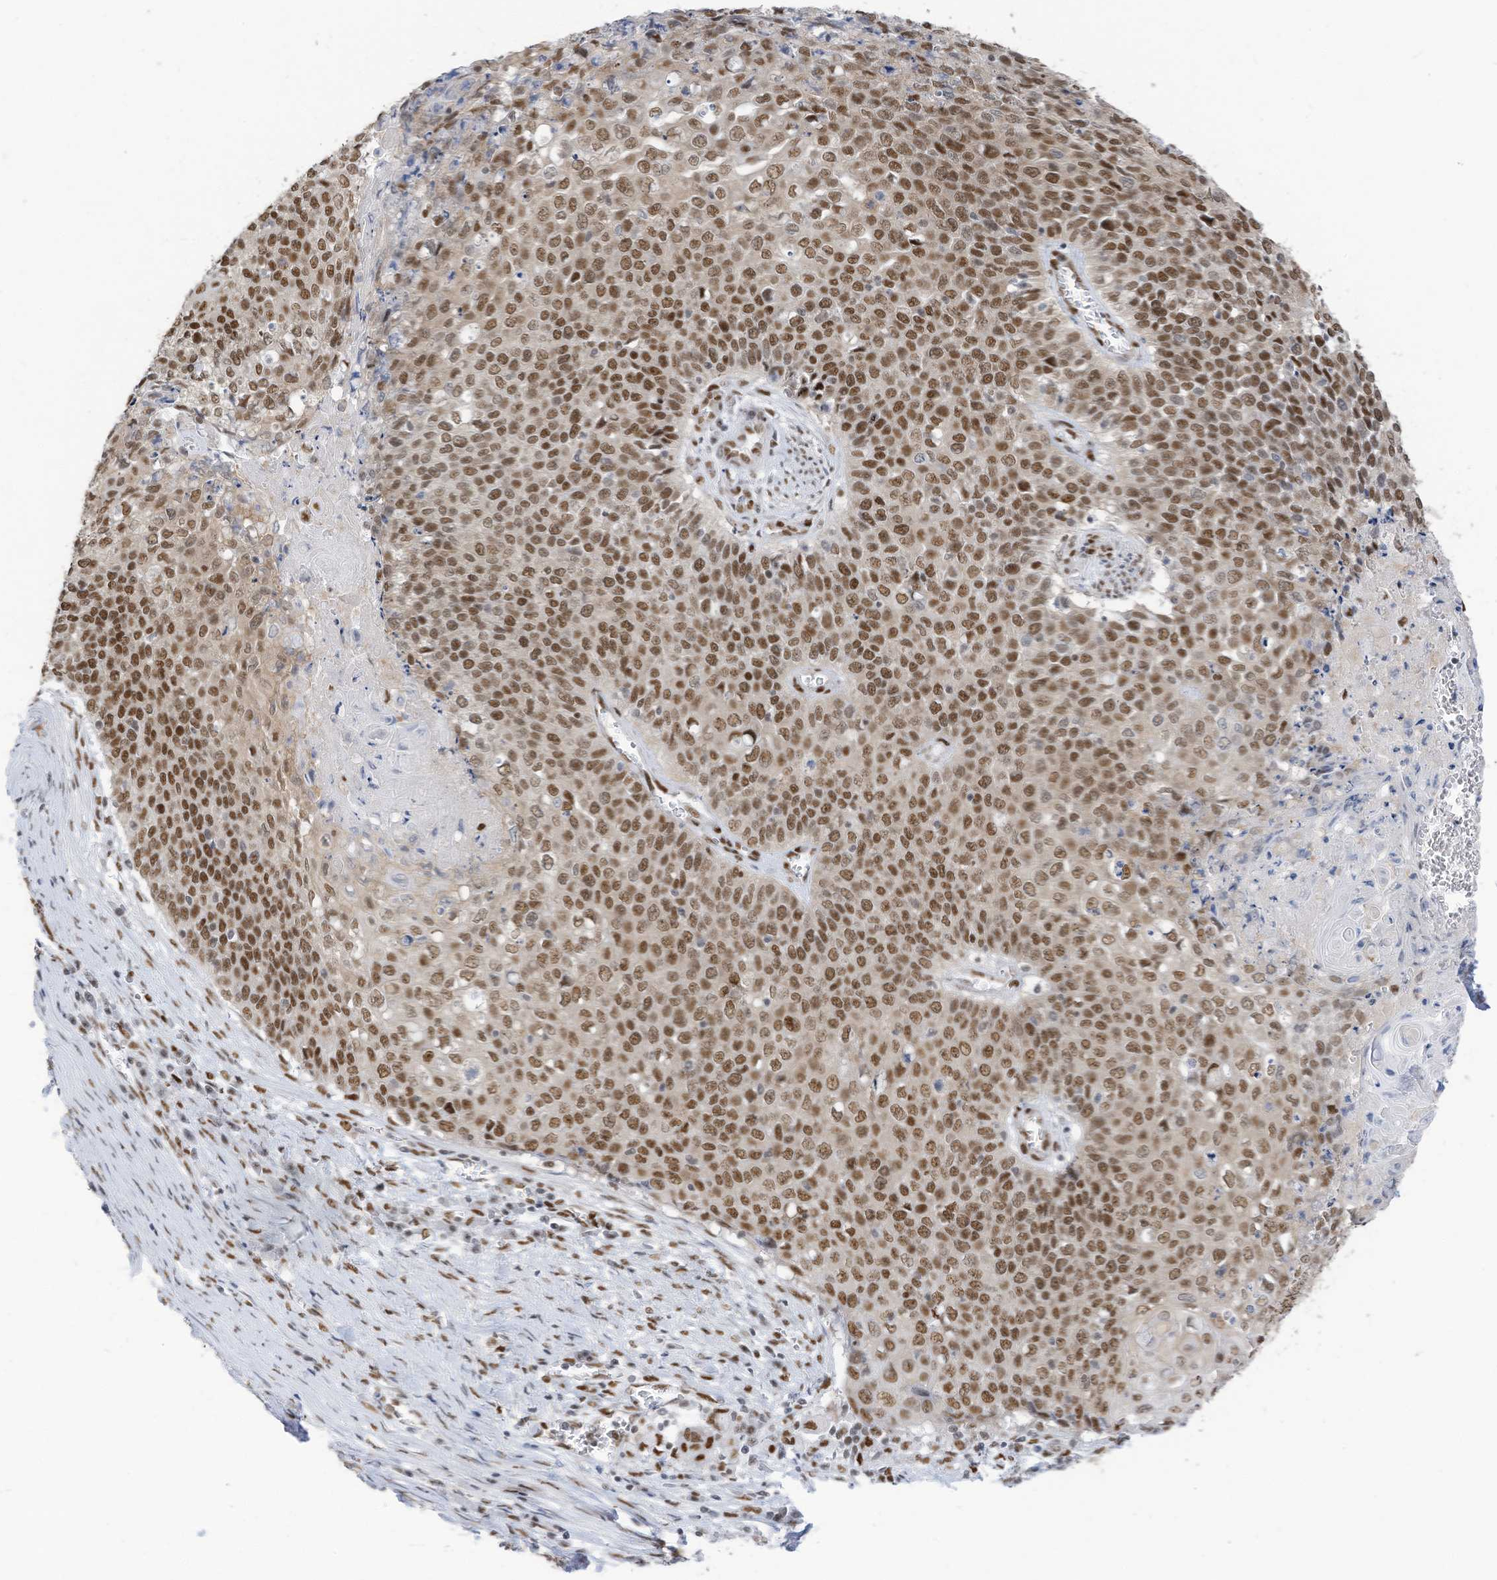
{"staining": {"intensity": "moderate", "quantity": ">75%", "location": "nuclear"}, "tissue": "cervical cancer", "cell_type": "Tumor cells", "image_type": "cancer", "snomed": [{"axis": "morphology", "description": "Squamous cell carcinoma, NOS"}, {"axis": "topography", "description": "Cervix"}], "caption": "This photomicrograph exhibits squamous cell carcinoma (cervical) stained with immunohistochemistry to label a protein in brown. The nuclear of tumor cells show moderate positivity for the protein. Nuclei are counter-stained blue.", "gene": "KHSRP", "patient": {"sex": "female", "age": 39}}